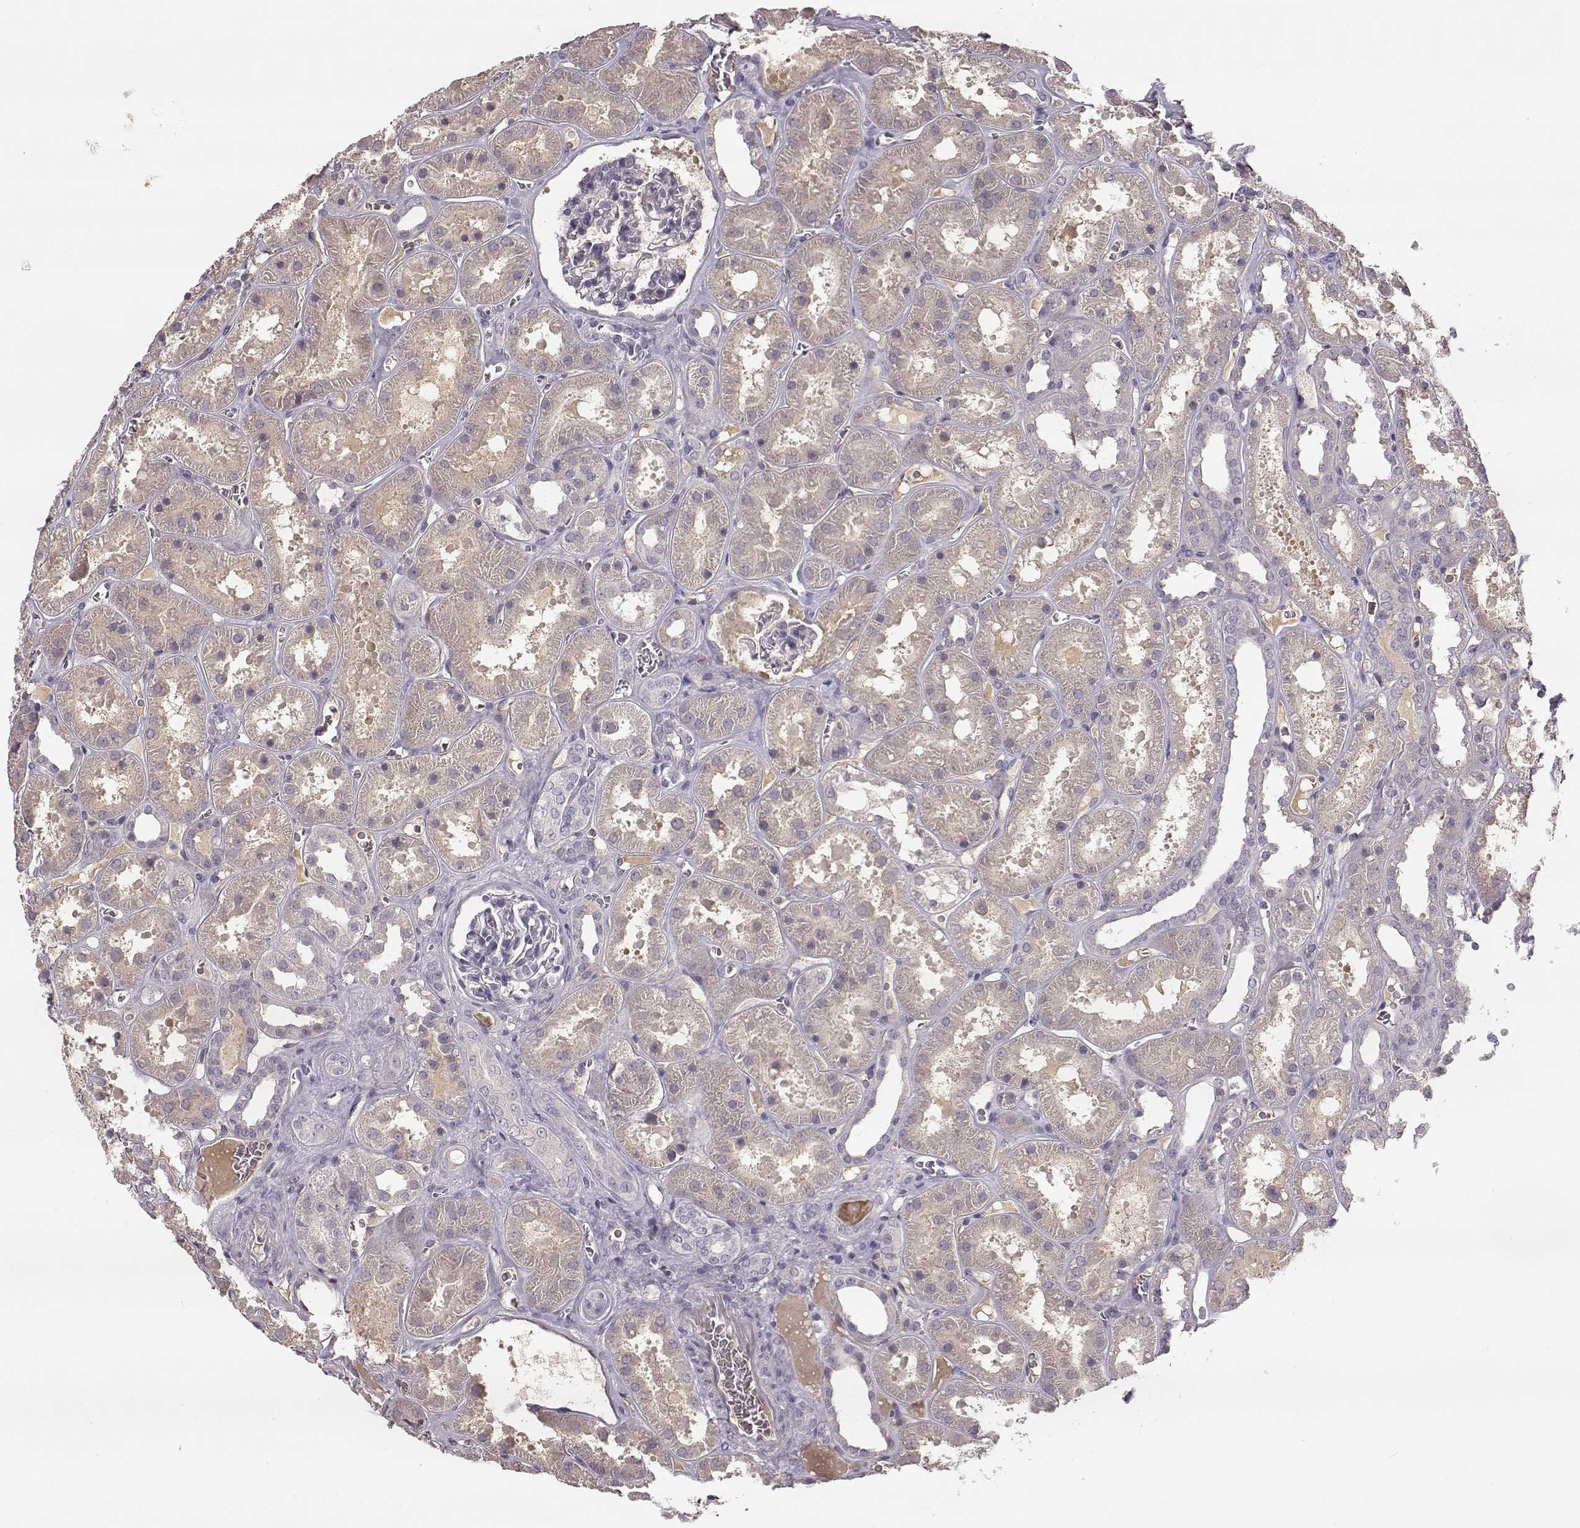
{"staining": {"intensity": "negative", "quantity": "none", "location": "none"}, "tissue": "kidney", "cell_type": "Cells in glomeruli", "image_type": "normal", "snomed": [{"axis": "morphology", "description": "Normal tissue, NOS"}, {"axis": "topography", "description": "Kidney"}], "caption": "This is an immunohistochemistry histopathology image of normal human kidney. There is no staining in cells in glomeruli.", "gene": "YJEFN3", "patient": {"sex": "female", "age": 41}}